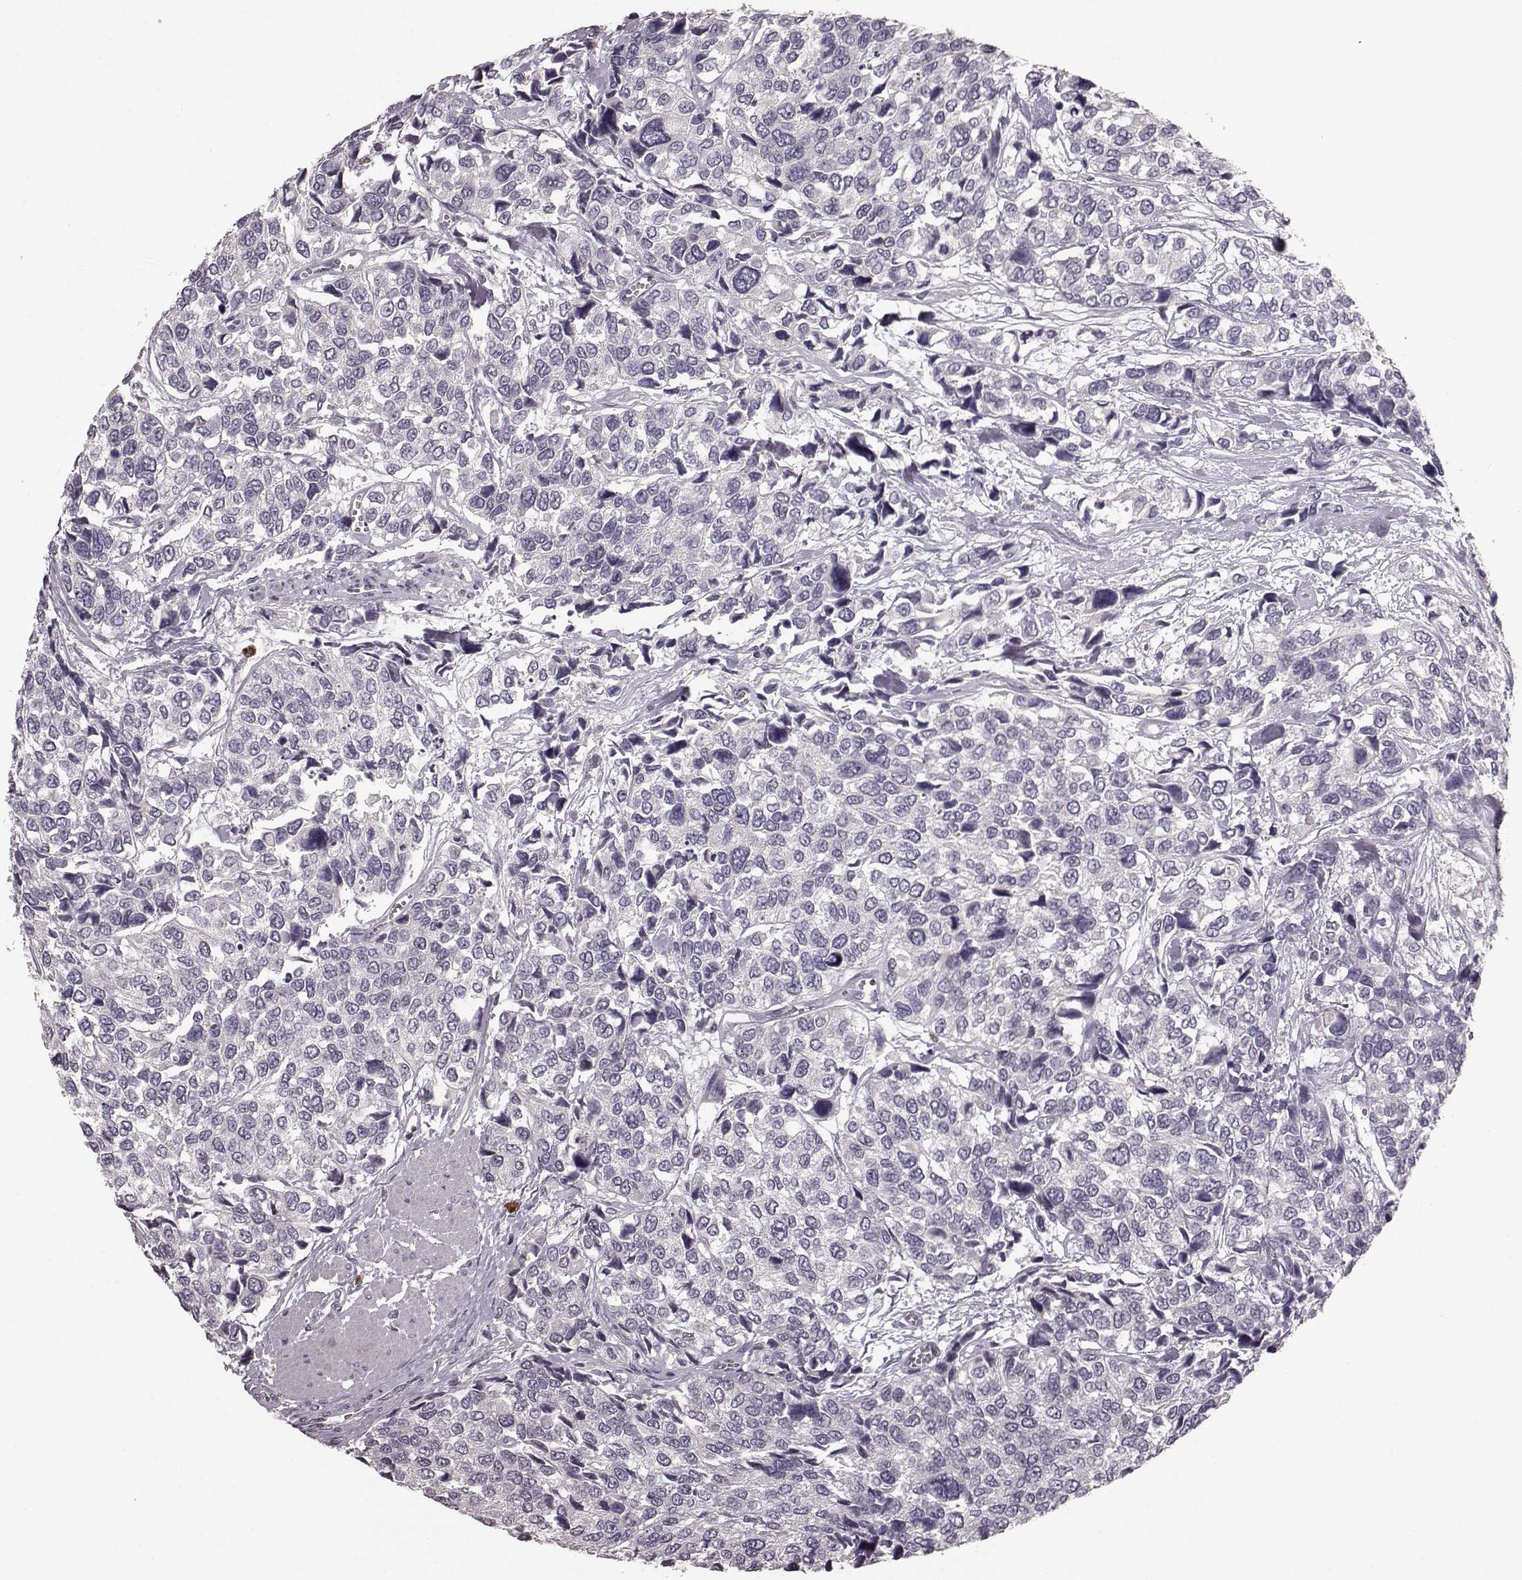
{"staining": {"intensity": "negative", "quantity": "none", "location": "none"}, "tissue": "urothelial cancer", "cell_type": "Tumor cells", "image_type": "cancer", "snomed": [{"axis": "morphology", "description": "Urothelial carcinoma, High grade"}, {"axis": "topography", "description": "Urinary bladder"}], "caption": "This is an IHC micrograph of high-grade urothelial carcinoma. There is no positivity in tumor cells.", "gene": "SLC52A3", "patient": {"sex": "male", "age": 77}}